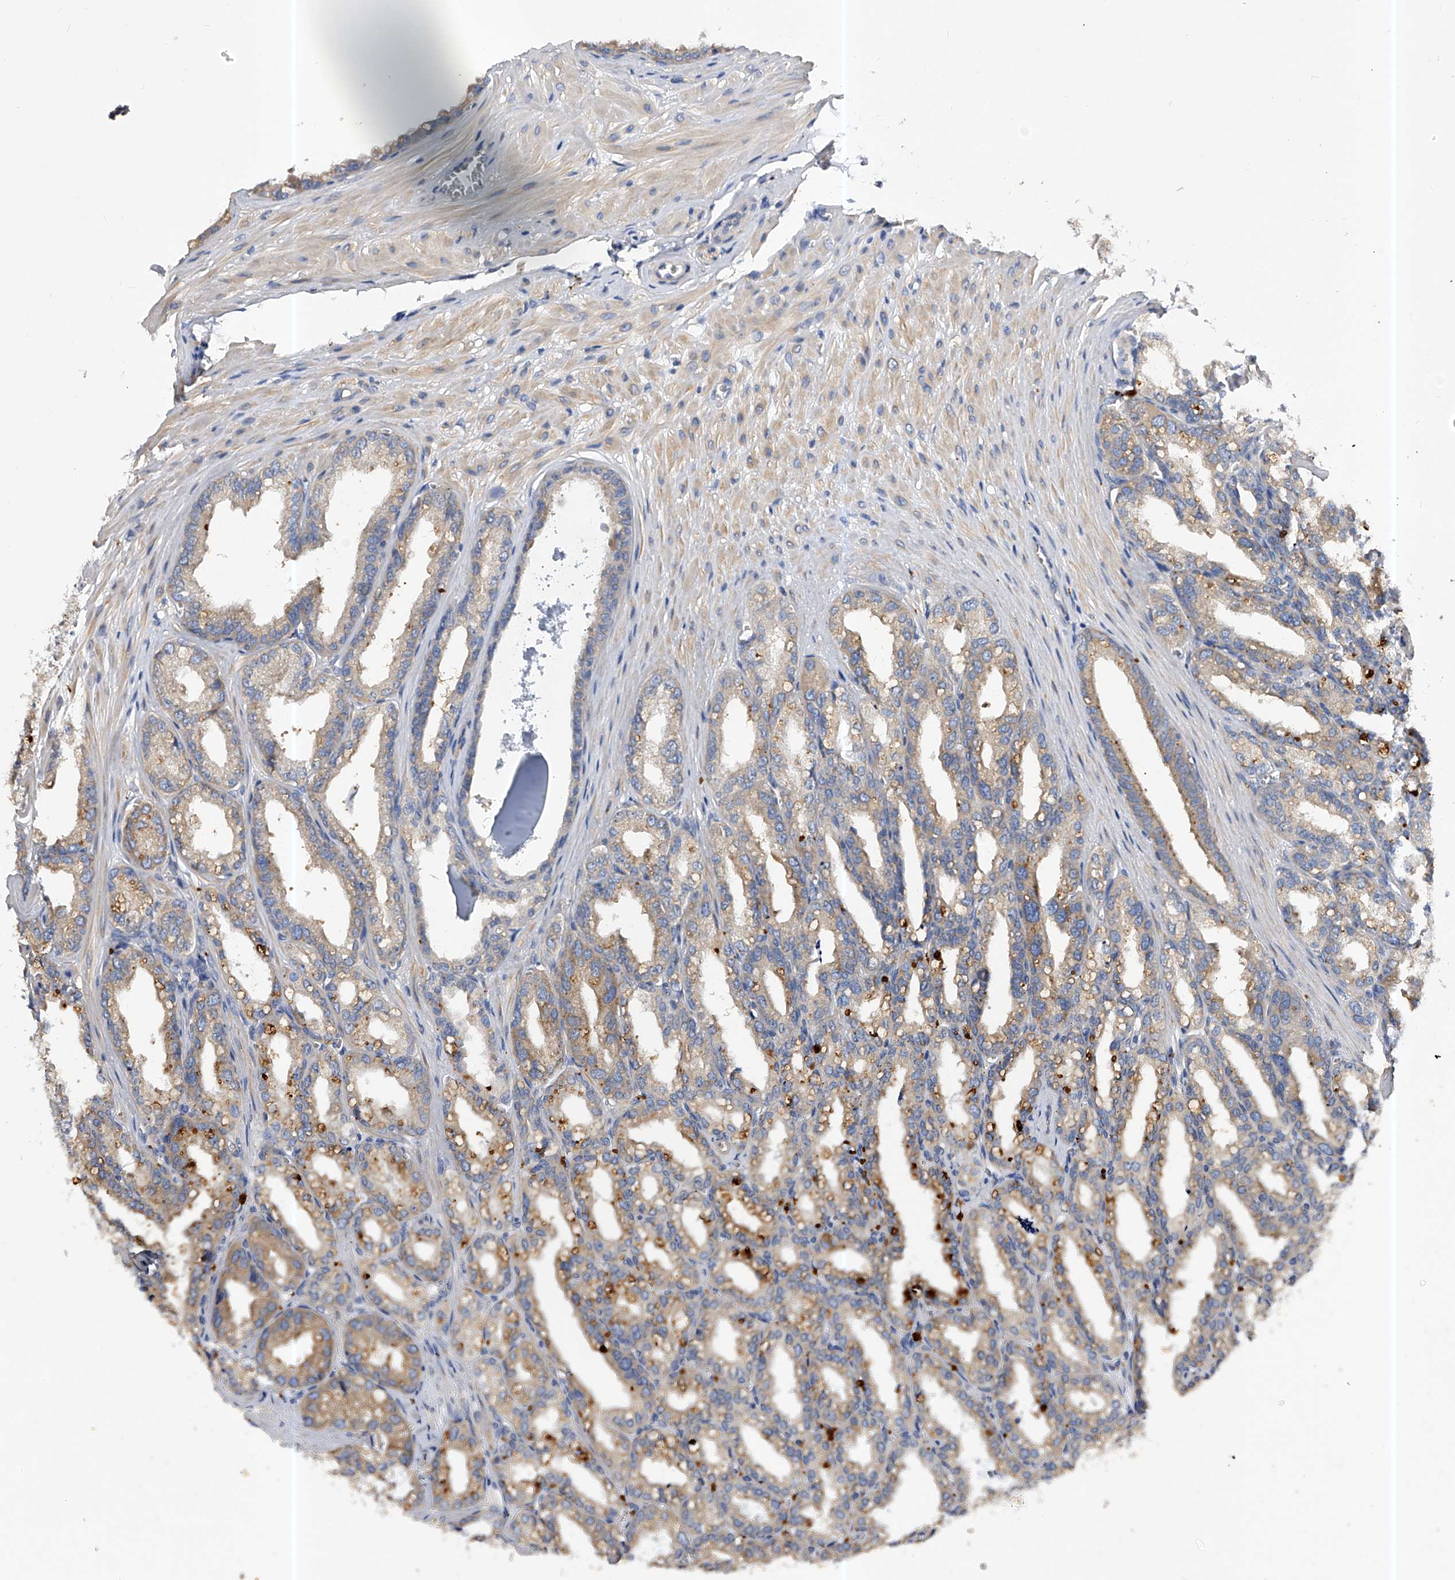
{"staining": {"intensity": "weak", "quantity": ">75%", "location": "cytoplasmic/membranous"}, "tissue": "seminal vesicle", "cell_type": "Glandular cells", "image_type": "normal", "snomed": [{"axis": "morphology", "description": "Normal tissue, NOS"}, {"axis": "topography", "description": "Prostate"}, {"axis": "topography", "description": "Seminal veicle"}], "caption": "Immunohistochemical staining of normal human seminal vesicle shows weak cytoplasmic/membranous protein expression in about >75% of glandular cells.", "gene": "PPP5C", "patient": {"sex": "male", "age": 51}}